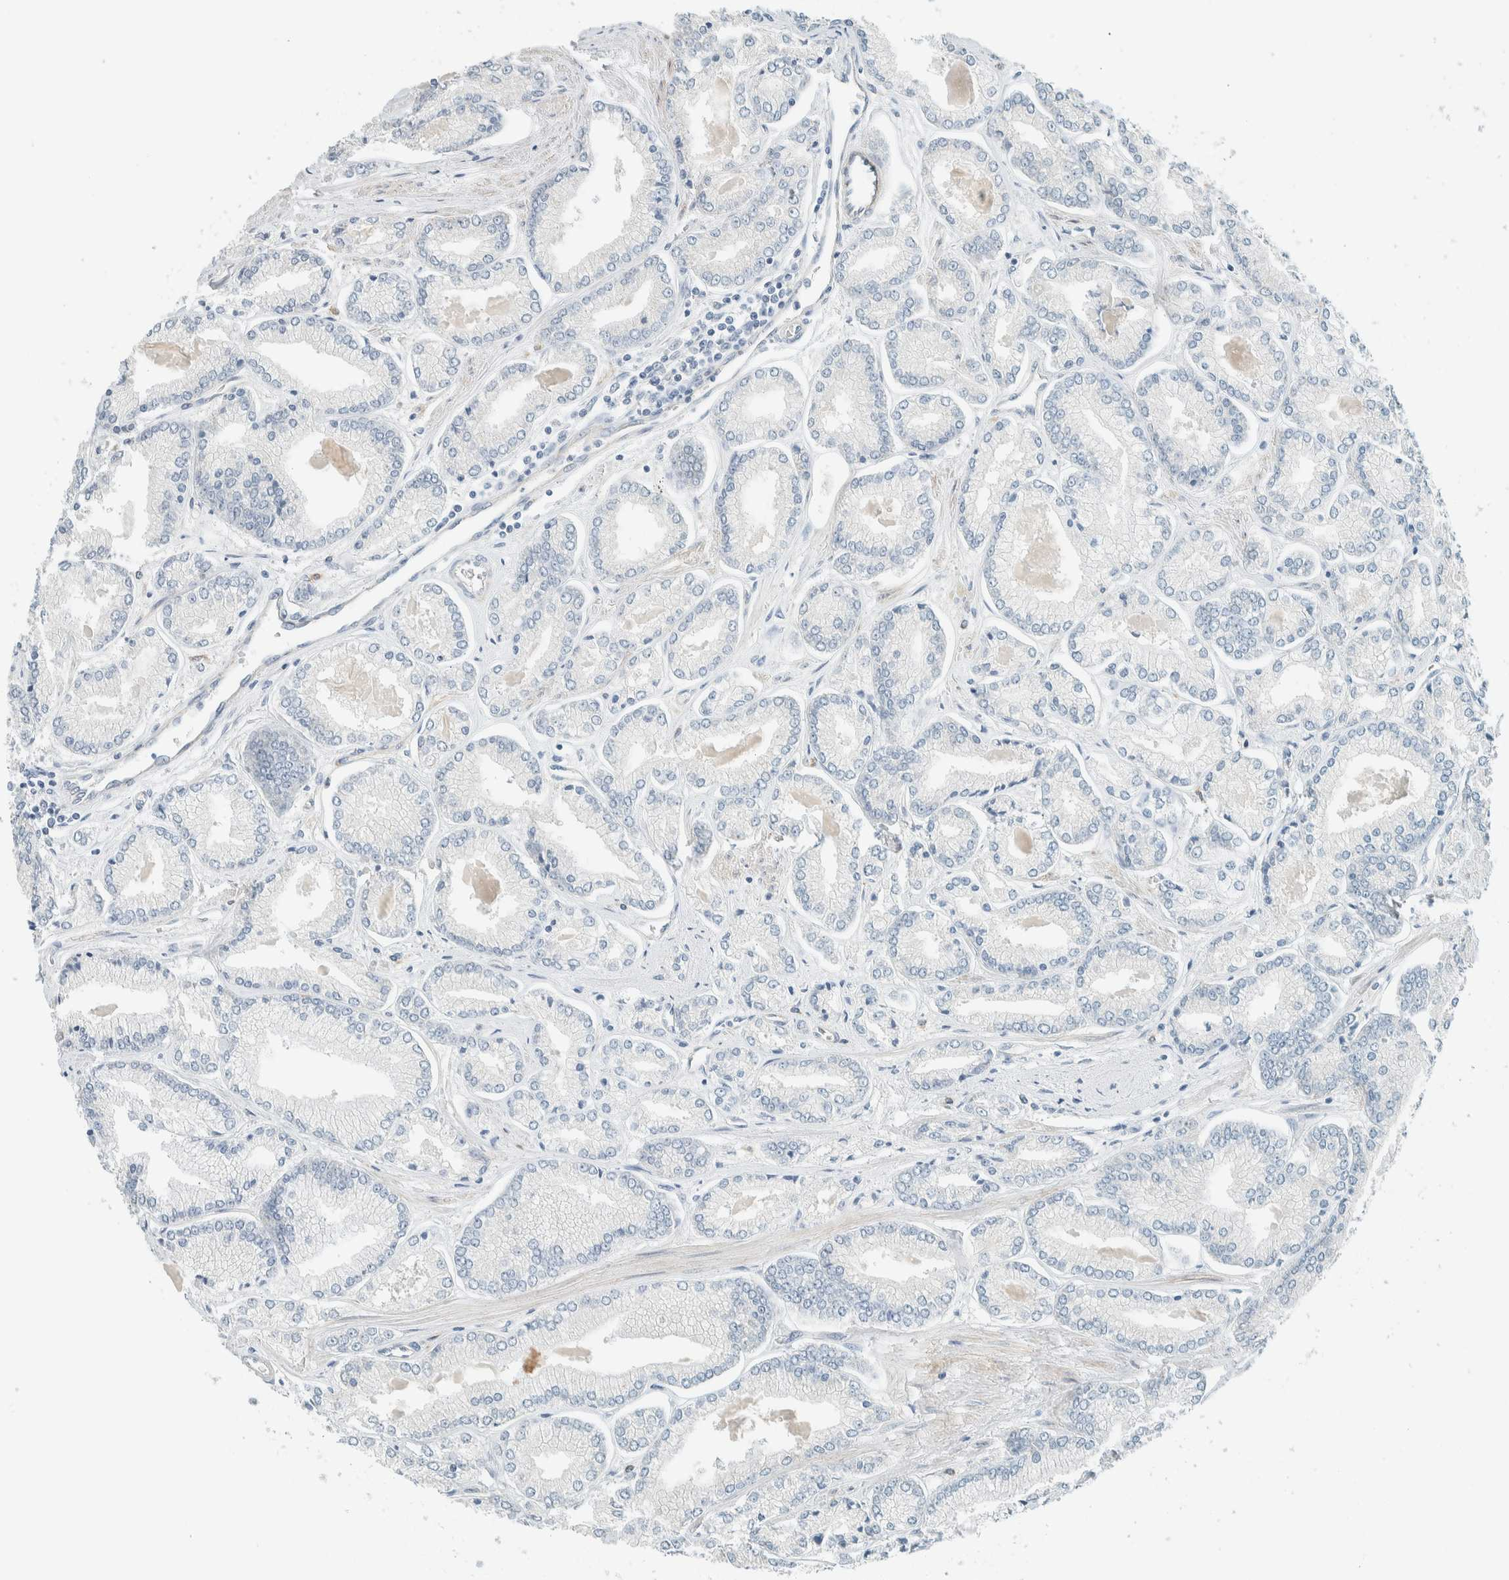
{"staining": {"intensity": "negative", "quantity": "none", "location": "none"}, "tissue": "prostate cancer", "cell_type": "Tumor cells", "image_type": "cancer", "snomed": [{"axis": "morphology", "description": "Adenocarcinoma, Low grade"}, {"axis": "topography", "description": "Prostate"}], "caption": "The photomicrograph demonstrates no significant staining in tumor cells of adenocarcinoma (low-grade) (prostate). (Immunohistochemistry, brightfield microscopy, high magnification).", "gene": "SLFN12", "patient": {"sex": "male", "age": 52}}